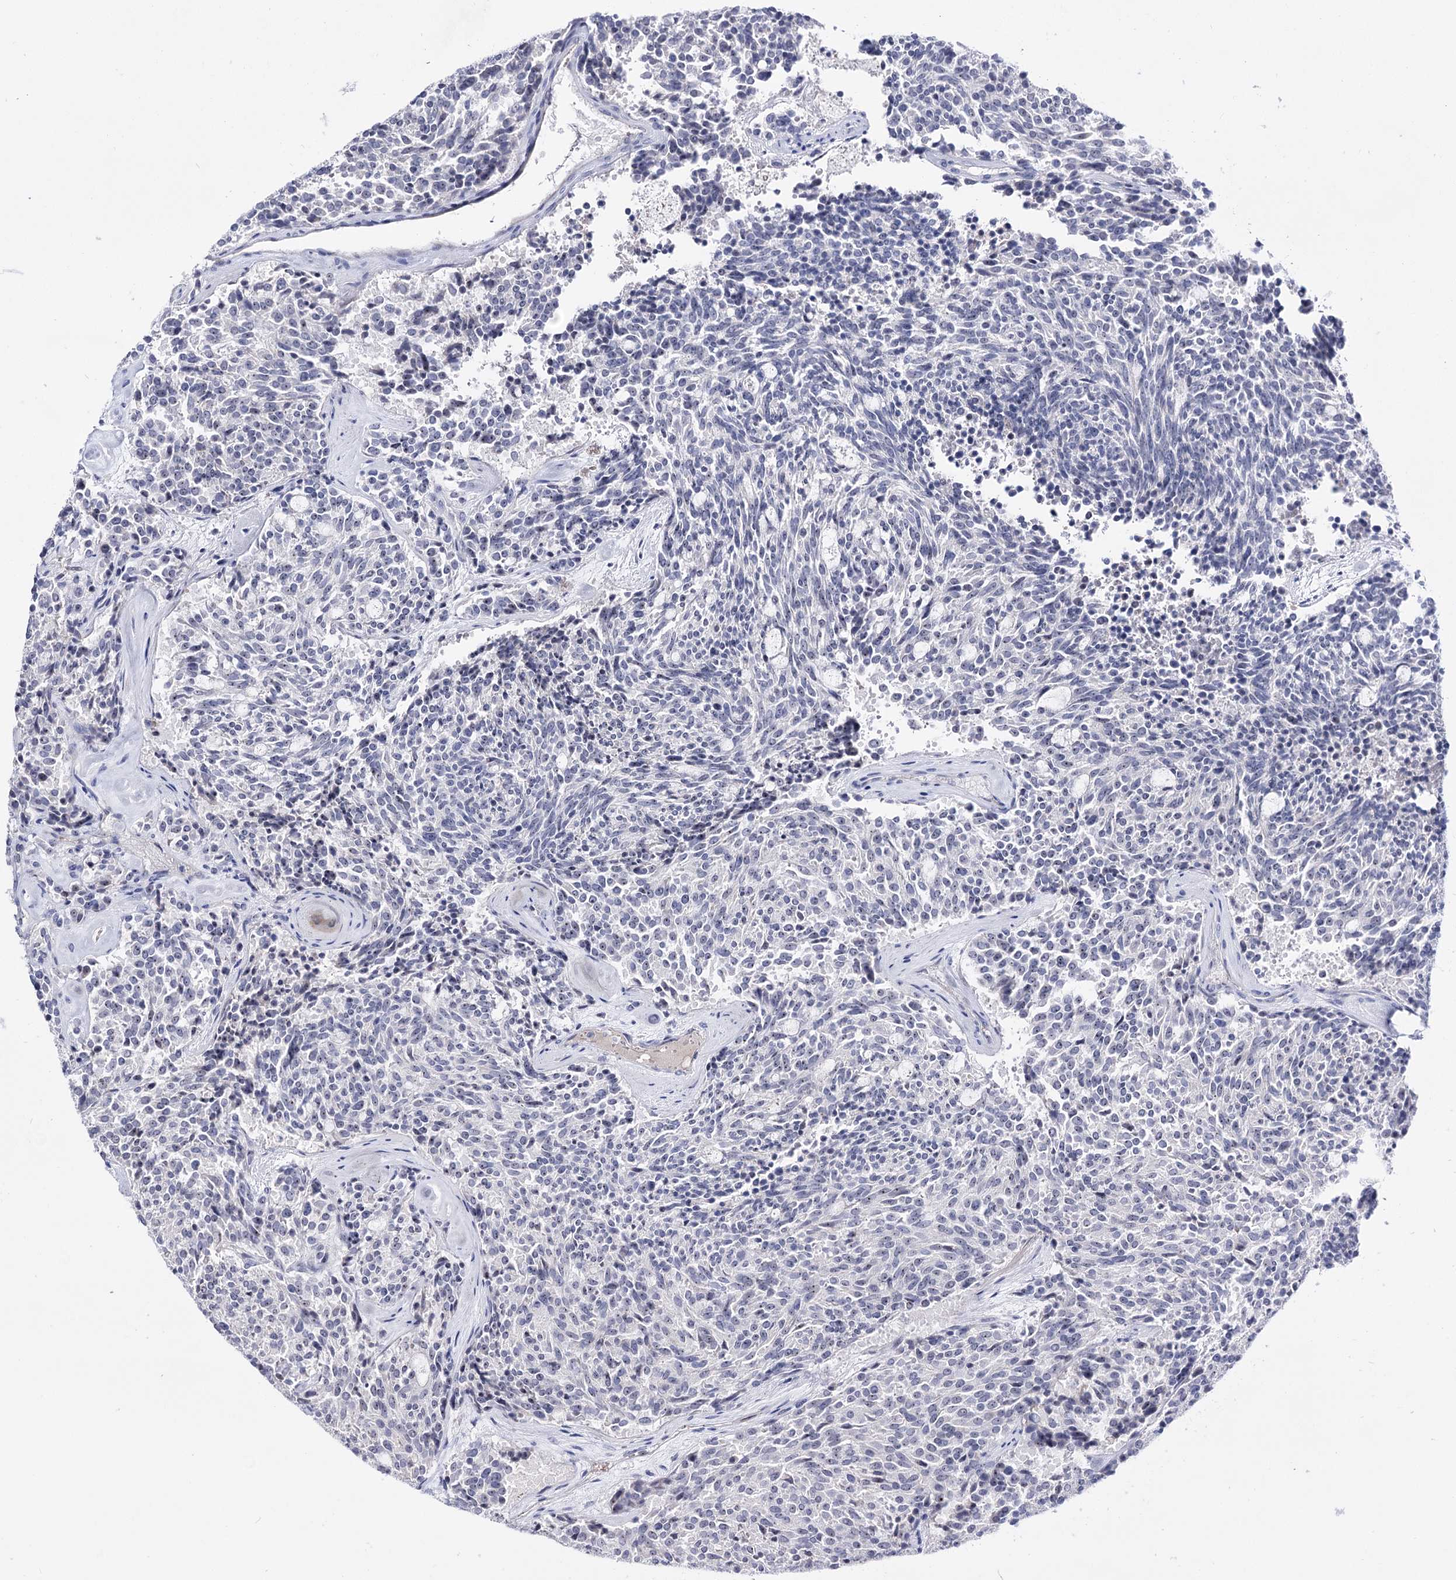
{"staining": {"intensity": "negative", "quantity": "none", "location": "none"}, "tissue": "carcinoid", "cell_type": "Tumor cells", "image_type": "cancer", "snomed": [{"axis": "morphology", "description": "Carcinoid, malignant, NOS"}, {"axis": "topography", "description": "Pancreas"}], "caption": "Immunohistochemistry (IHC) of malignant carcinoid exhibits no staining in tumor cells. (DAB IHC with hematoxylin counter stain).", "gene": "PCGF5", "patient": {"sex": "female", "age": 54}}